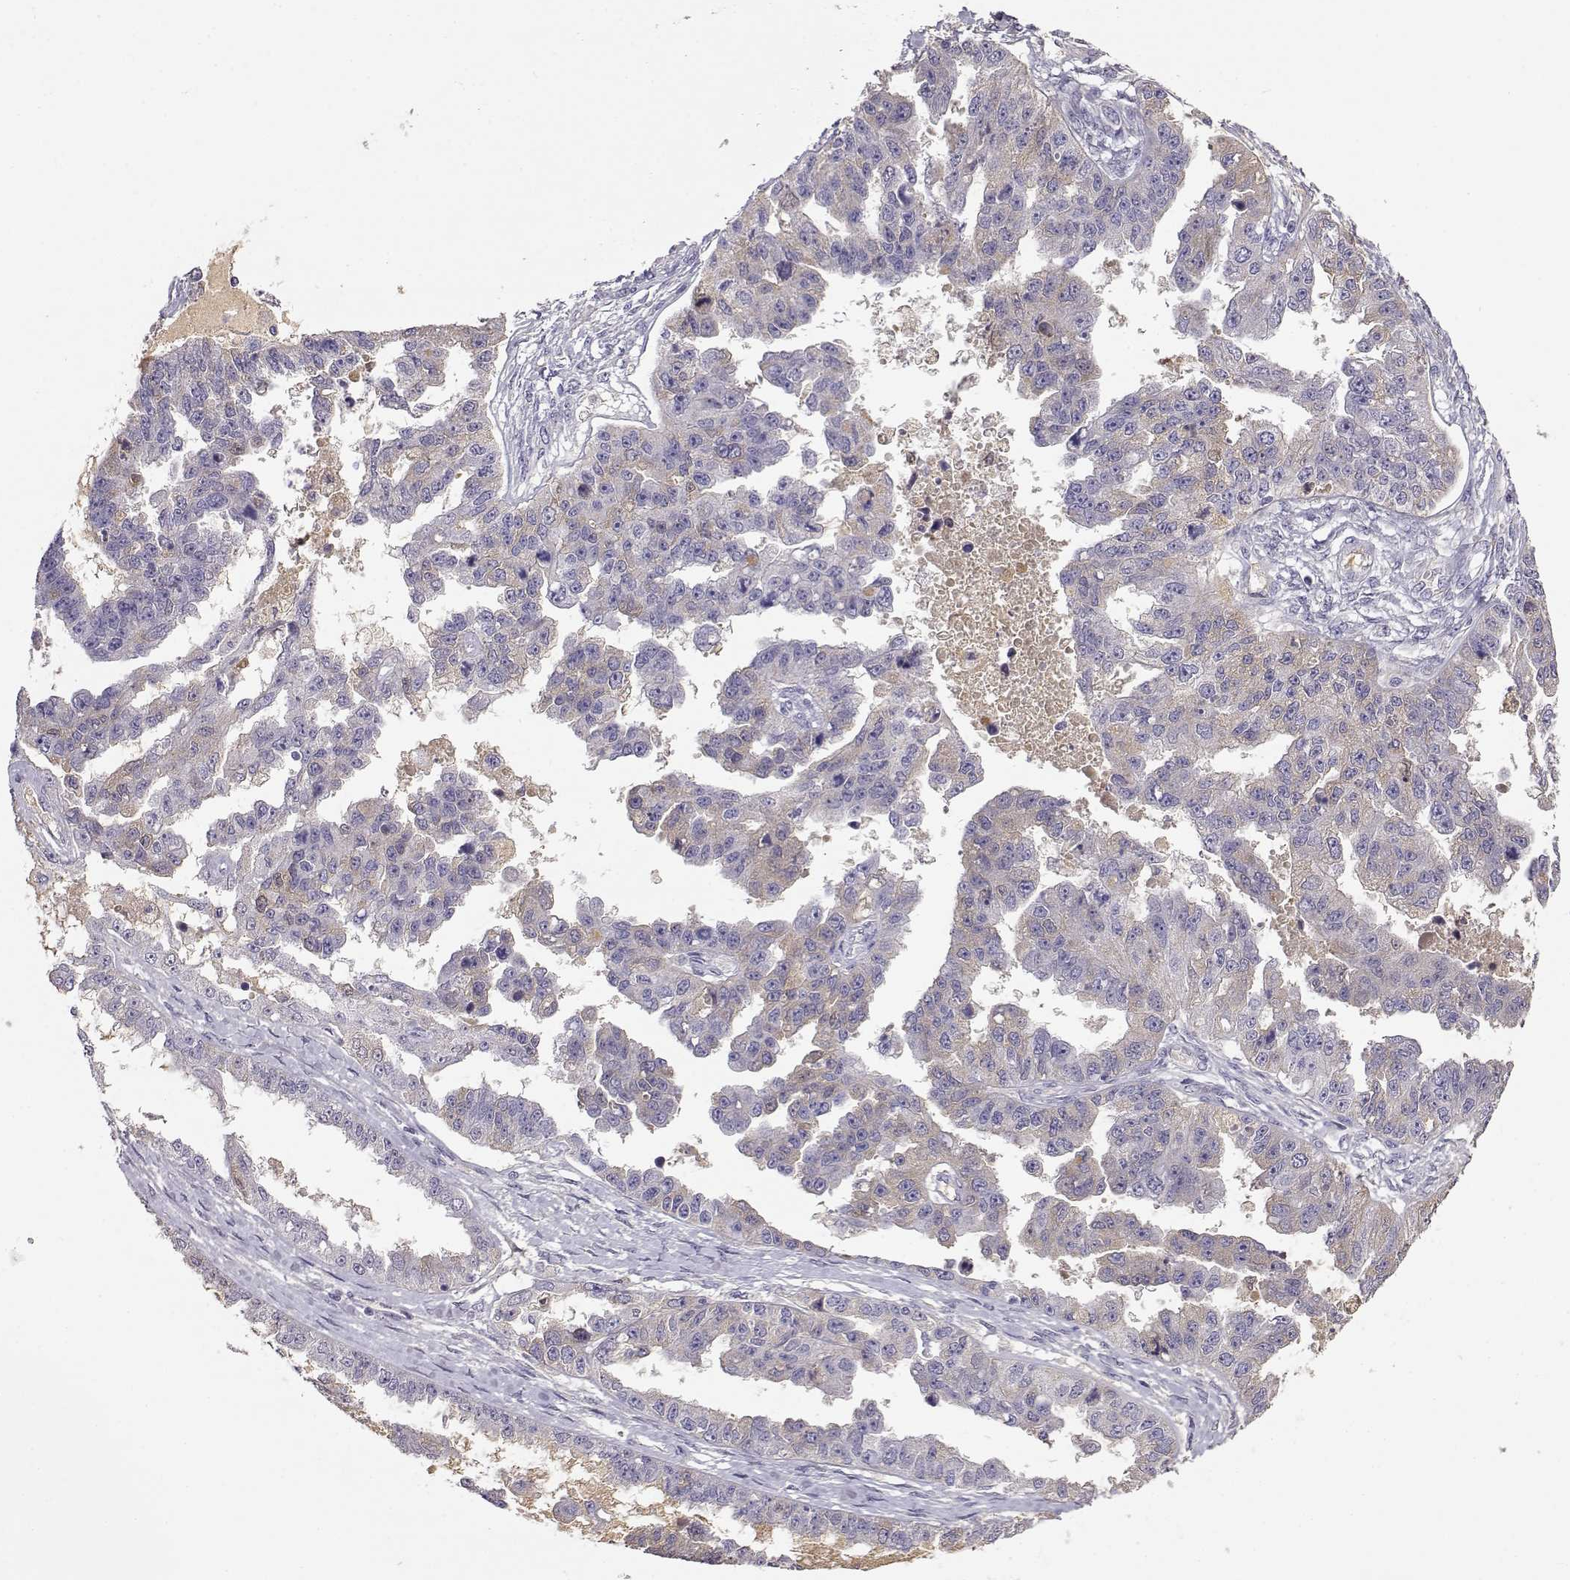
{"staining": {"intensity": "weak", "quantity": "<25%", "location": "cytoplasmic/membranous"}, "tissue": "ovarian cancer", "cell_type": "Tumor cells", "image_type": "cancer", "snomed": [{"axis": "morphology", "description": "Cystadenocarcinoma, serous, NOS"}, {"axis": "topography", "description": "Ovary"}], "caption": "Ovarian cancer (serous cystadenocarcinoma) was stained to show a protein in brown. There is no significant expression in tumor cells. Brightfield microscopy of immunohistochemistry (IHC) stained with DAB (brown) and hematoxylin (blue), captured at high magnification.", "gene": "TACR1", "patient": {"sex": "female", "age": 58}}